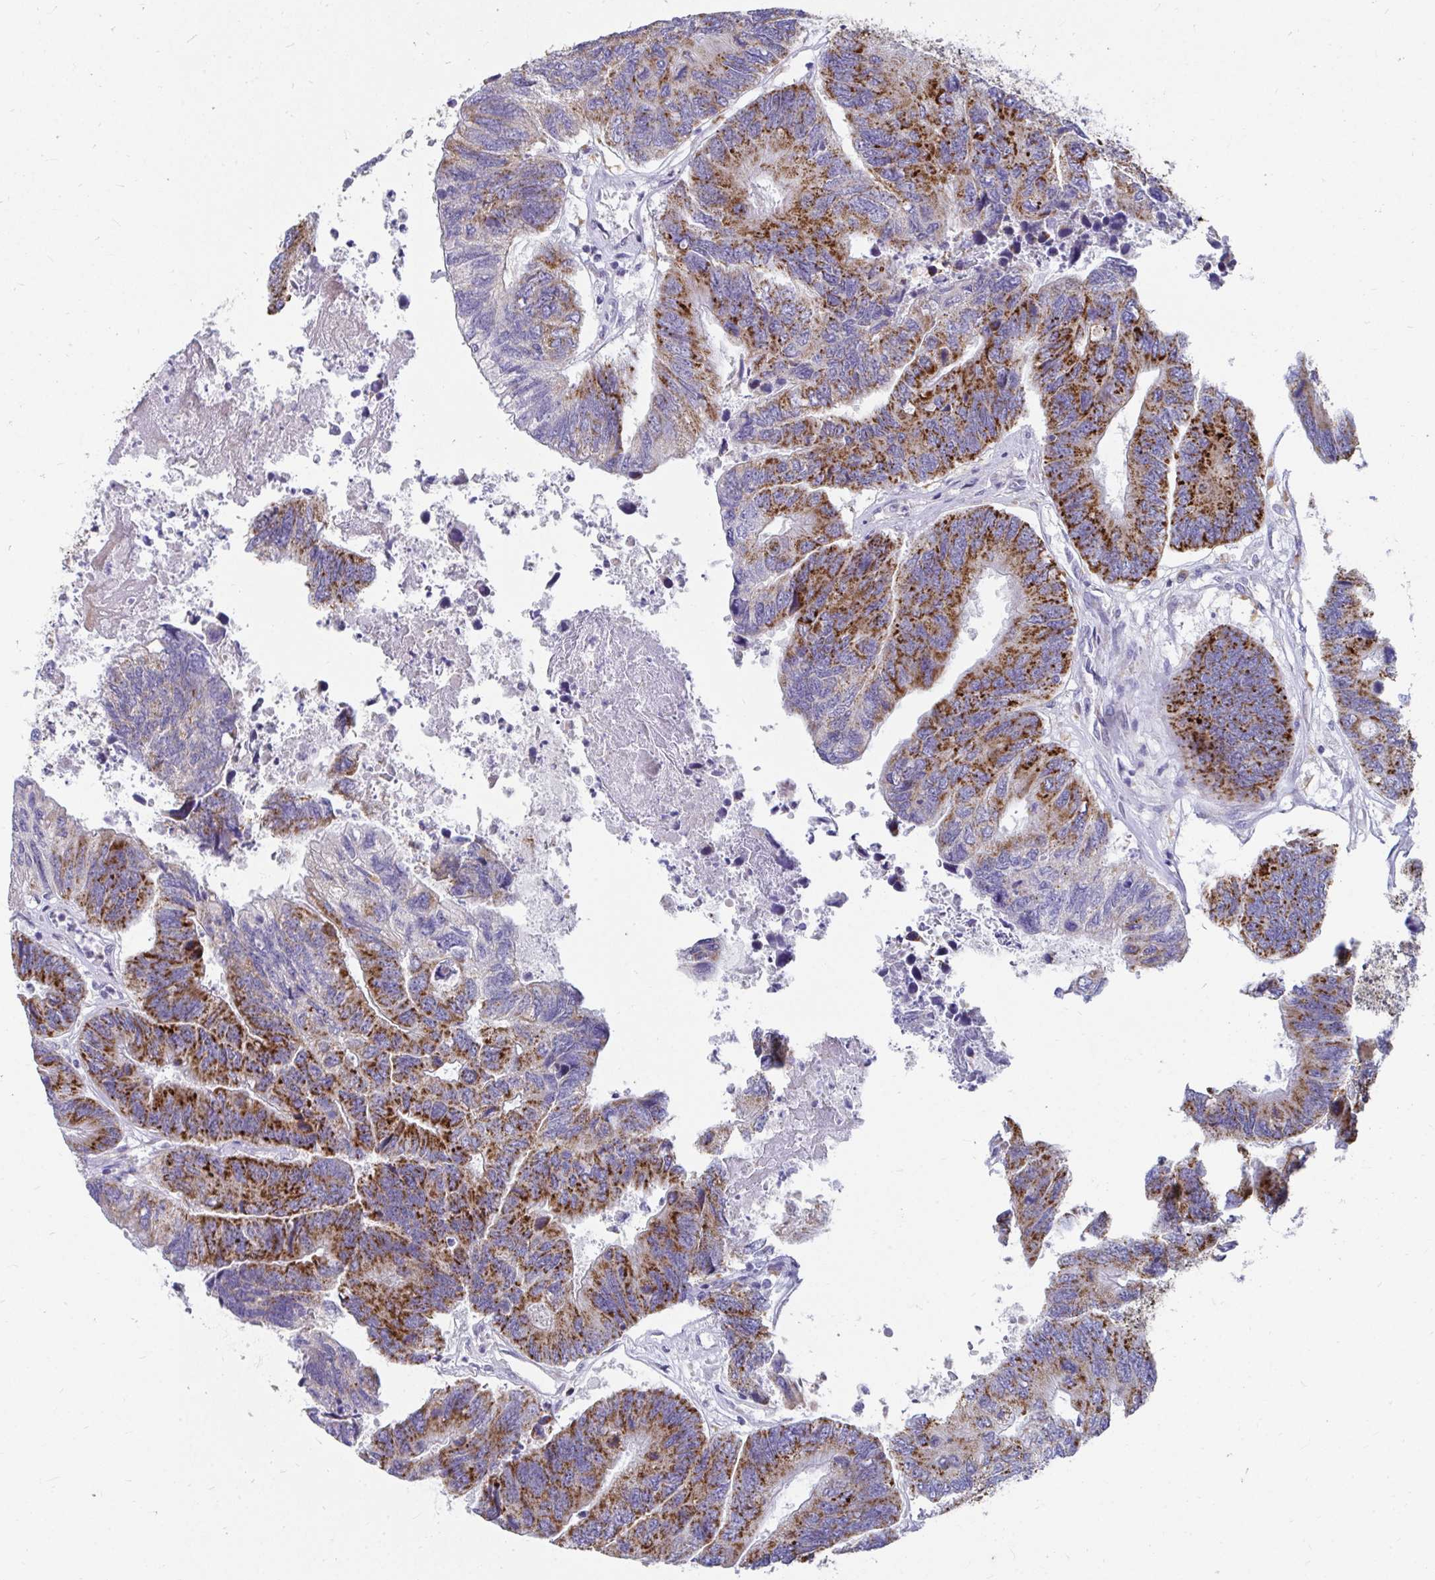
{"staining": {"intensity": "strong", "quantity": "25%-75%", "location": "cytoplasmic/membranous"}, "tissue": "colorectal cancer", "cell_type": "Tumor cells", "image_type": "cancer", "snomed": [{"axis": "morphology", "description": "Adenocarcinoma, NOS"}, {"axis": "topography", "description": "Colon"}], "caption": "Colorectal adenocarcinoma stained with immunohistochemistry displays strong cytoplasmic/membranous staining in approximately 25%-75% of tumor cells.", "gene": "EXOC5", "patient": {"sex": "female", "age": 67}}